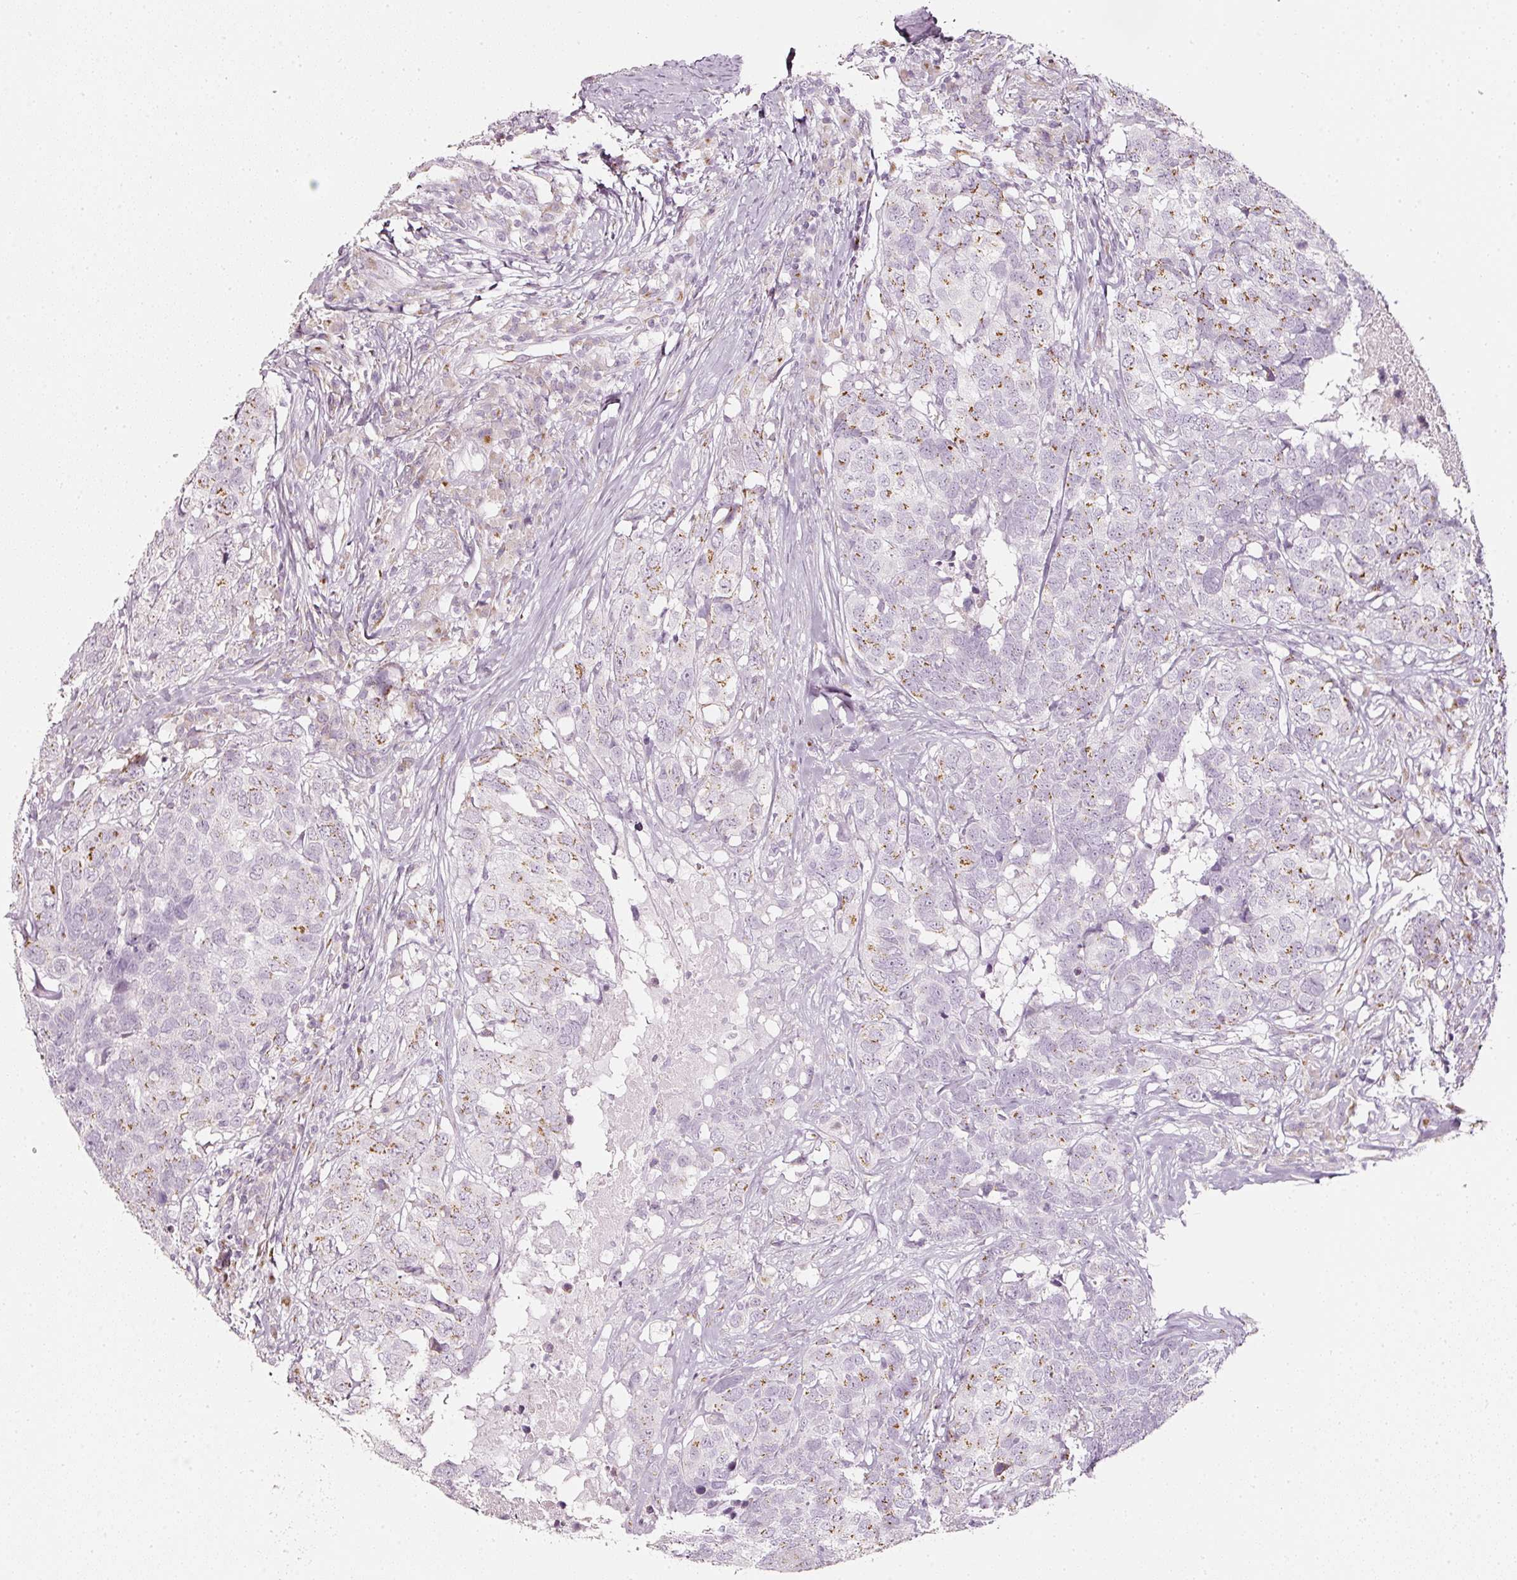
{"staining": {"intensity": "moderate", "quantity": "25%-75%", "location": "cytoplasmic/membranous"}, "tissue": "head and neck cancer", "cell_type": "Tumor cells", "image_type": "cancer", "snomed": [{"axis": "morphology", "description": "Squamous cell carcinoma, NOS"}, {"axis": "topography", "description": "Head-Neck"}], "caption": "Immunohistochemical staining of human head and neck squamous cell carcinoma demonstrates moderate cytoplasmic/membranous protein expression in approximately 25%-75% of tumor cells.", "gene": "SDF4", "patient": {"sex": "male", "age": 66}}